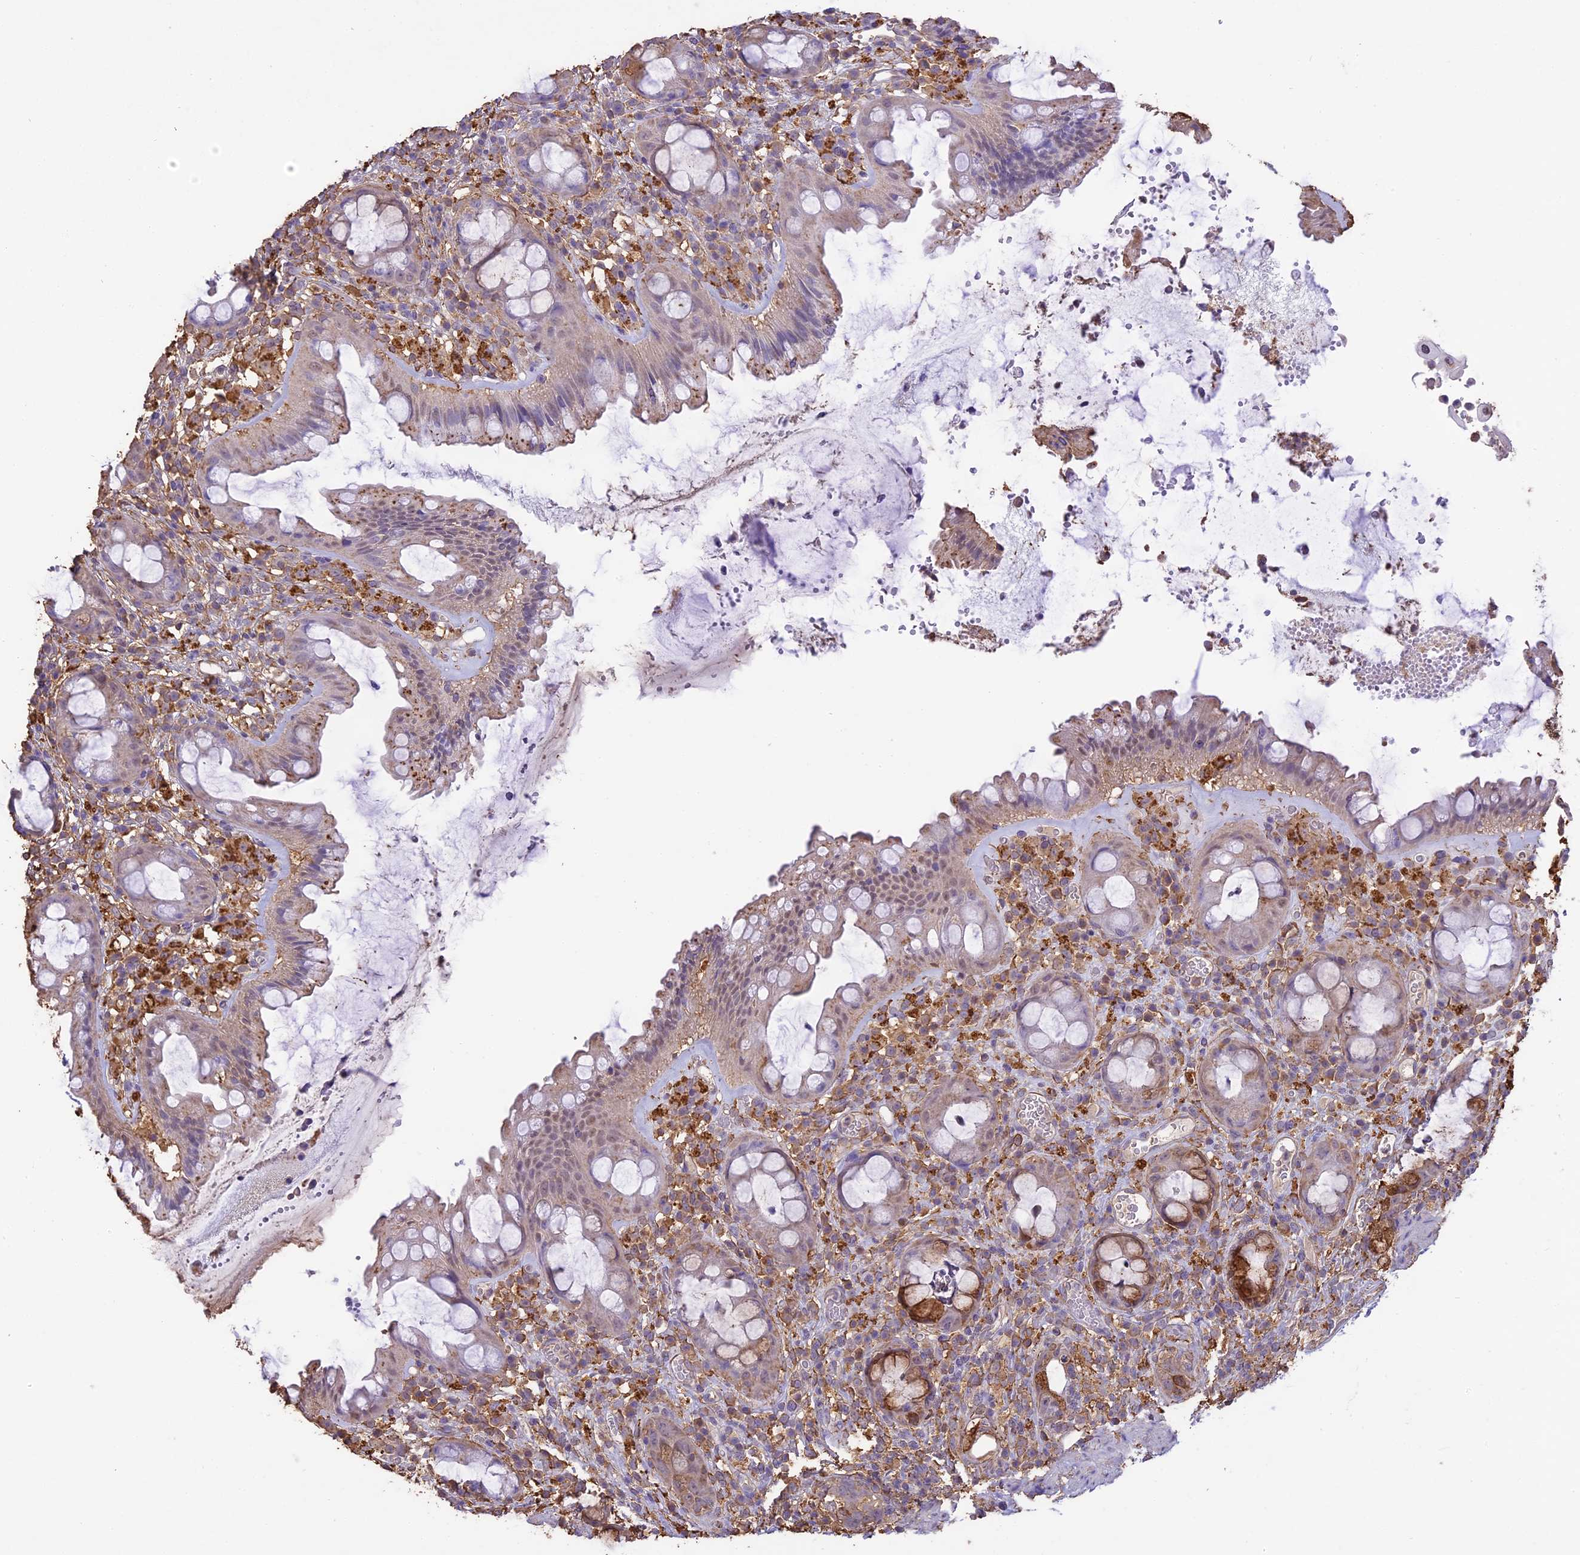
{"staining": {"intensity": "moderate", "quantity": "25%-75%", "location": "cytoplasmic/membranous"}, "tissue": "rectum", "cell_type": "Glandular cells", "image_type": "normal", "snomed": [{"axis": "morphology", "description": "Normal tissue, NOS"}, {"axis": "topography", "description": "Rectum"}], "caption": "A brown stain labels moderate cytoplasmic/membranous positivity of a protein in glandular cells of benign rectum.", "gene": "ARHGAP19", "patient": {"sex": "female", "age": 57}}